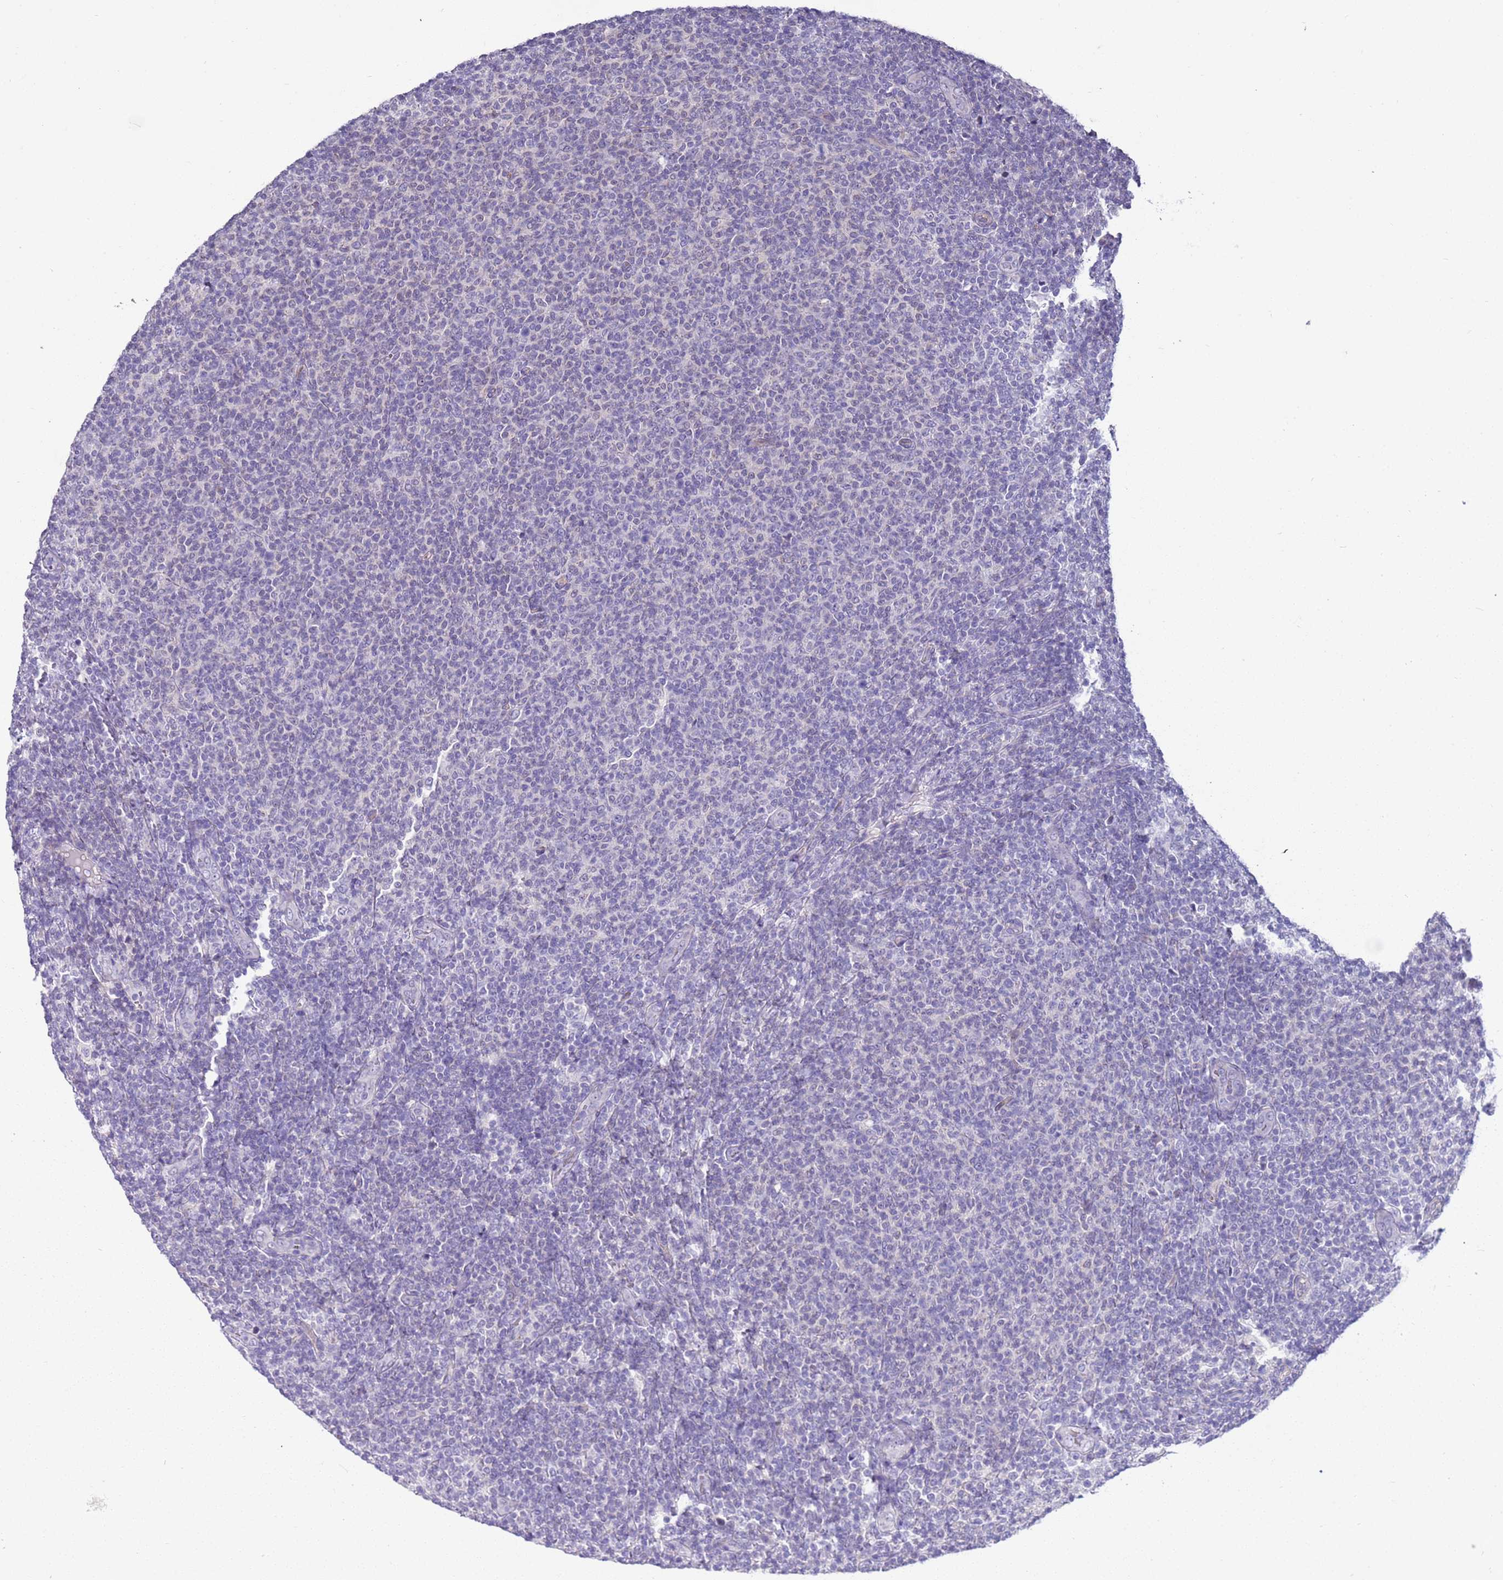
{"staining": {"intensity": "negative", "quantity": "none", "location": "none"}, "tissue": "lymphoma", "cell_type": "Tumor cells", "image_type": "cancer", "snomed": [{"axis": "morphology", "description": "Malignant lymphoma, non-Hodgkin's type, Low grade"}, {"axis": "topography", "description": "Lymph node"}], "caption": "Immunohistochemistry photomicrograph of human lymphoma stained for a protein (brown), which exhibits no expression in tumor cells.", "gene": "BRMS1L", "patient": {"sex": "male", "age": 66}}